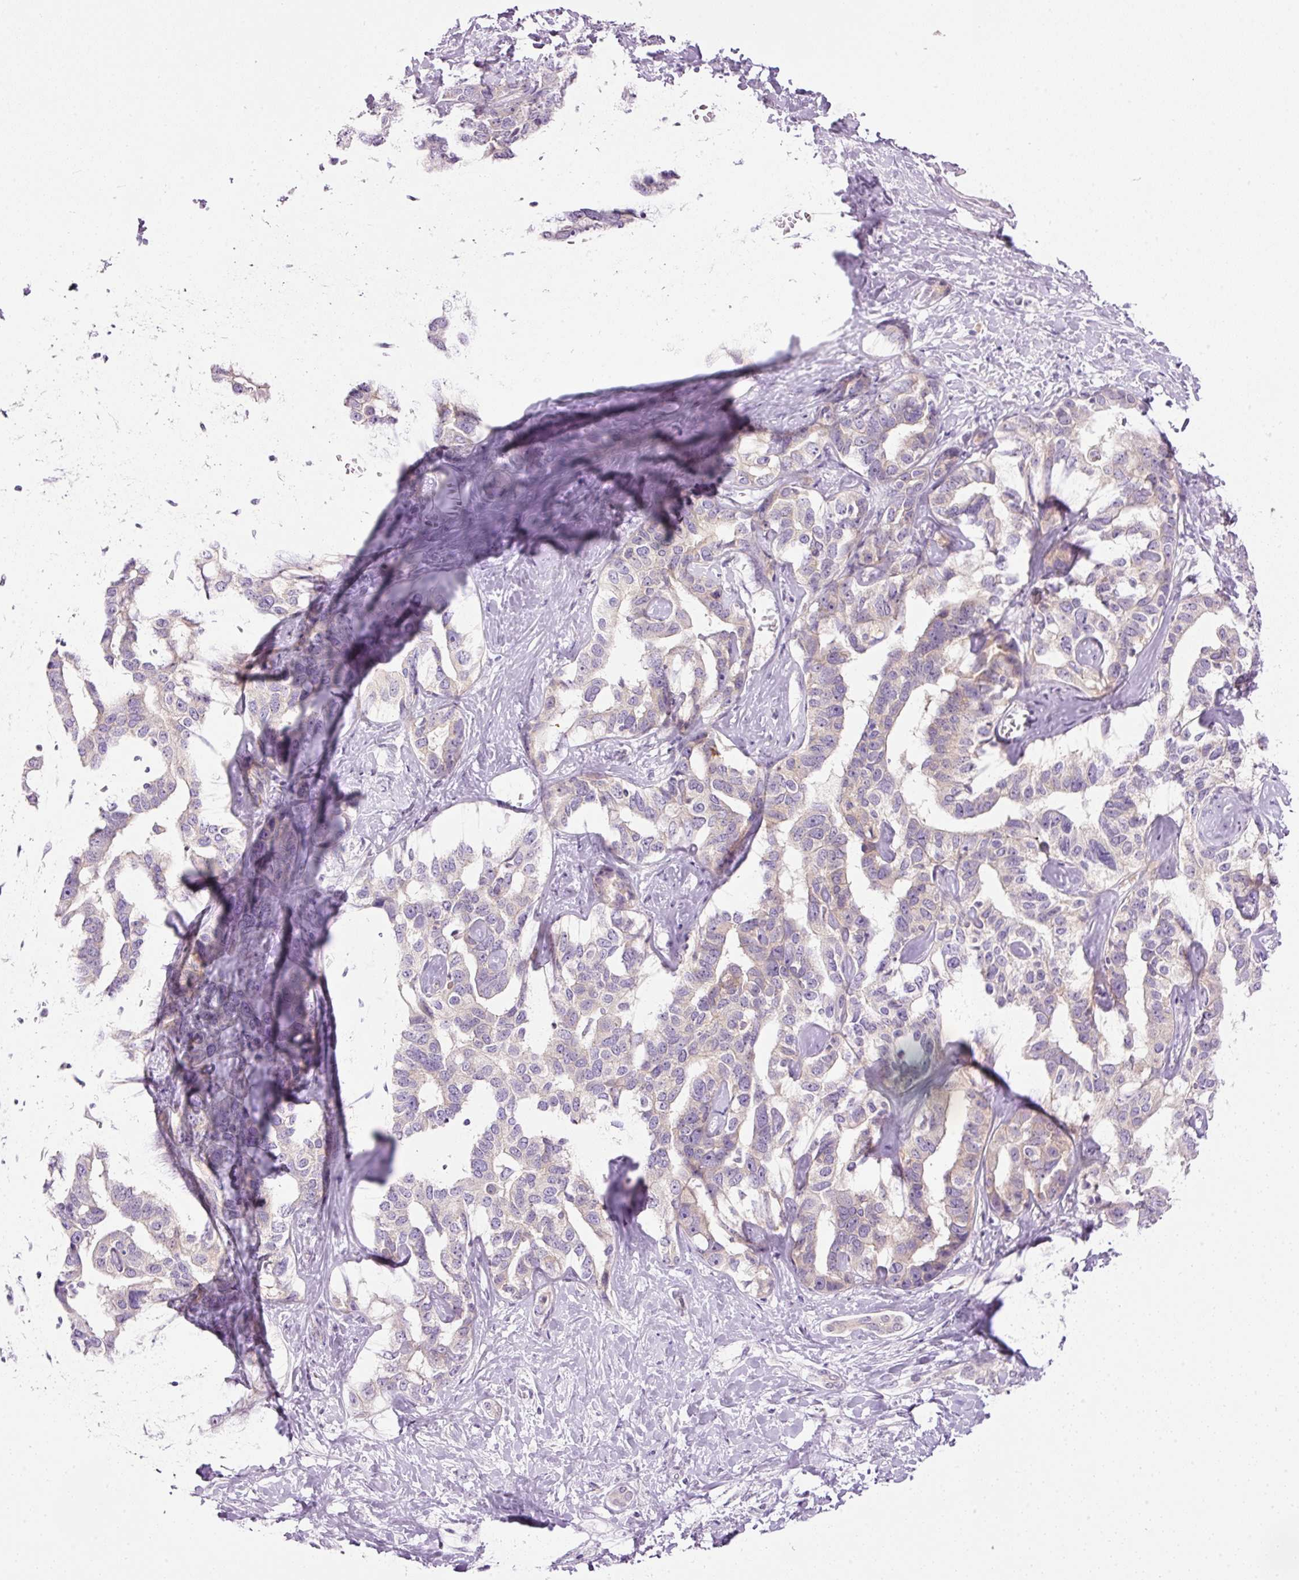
{"staining": {"intensity": "negative", "quantity": "none", "location": "none"}, "tissue": "liver cancer", "cell_type": "Tumor cells", "image_type": "cancer", "snomed": [{"axis": "morphology", "description": "Cholangiocarcinoma"}, {"axis": "topography", "description": "Liver"}], "caption": "A histopathology image of human liver cancer is negative for staining in tumor cells.", "gene": "SRC", "patient": {"sex": "male", "age": 59}}